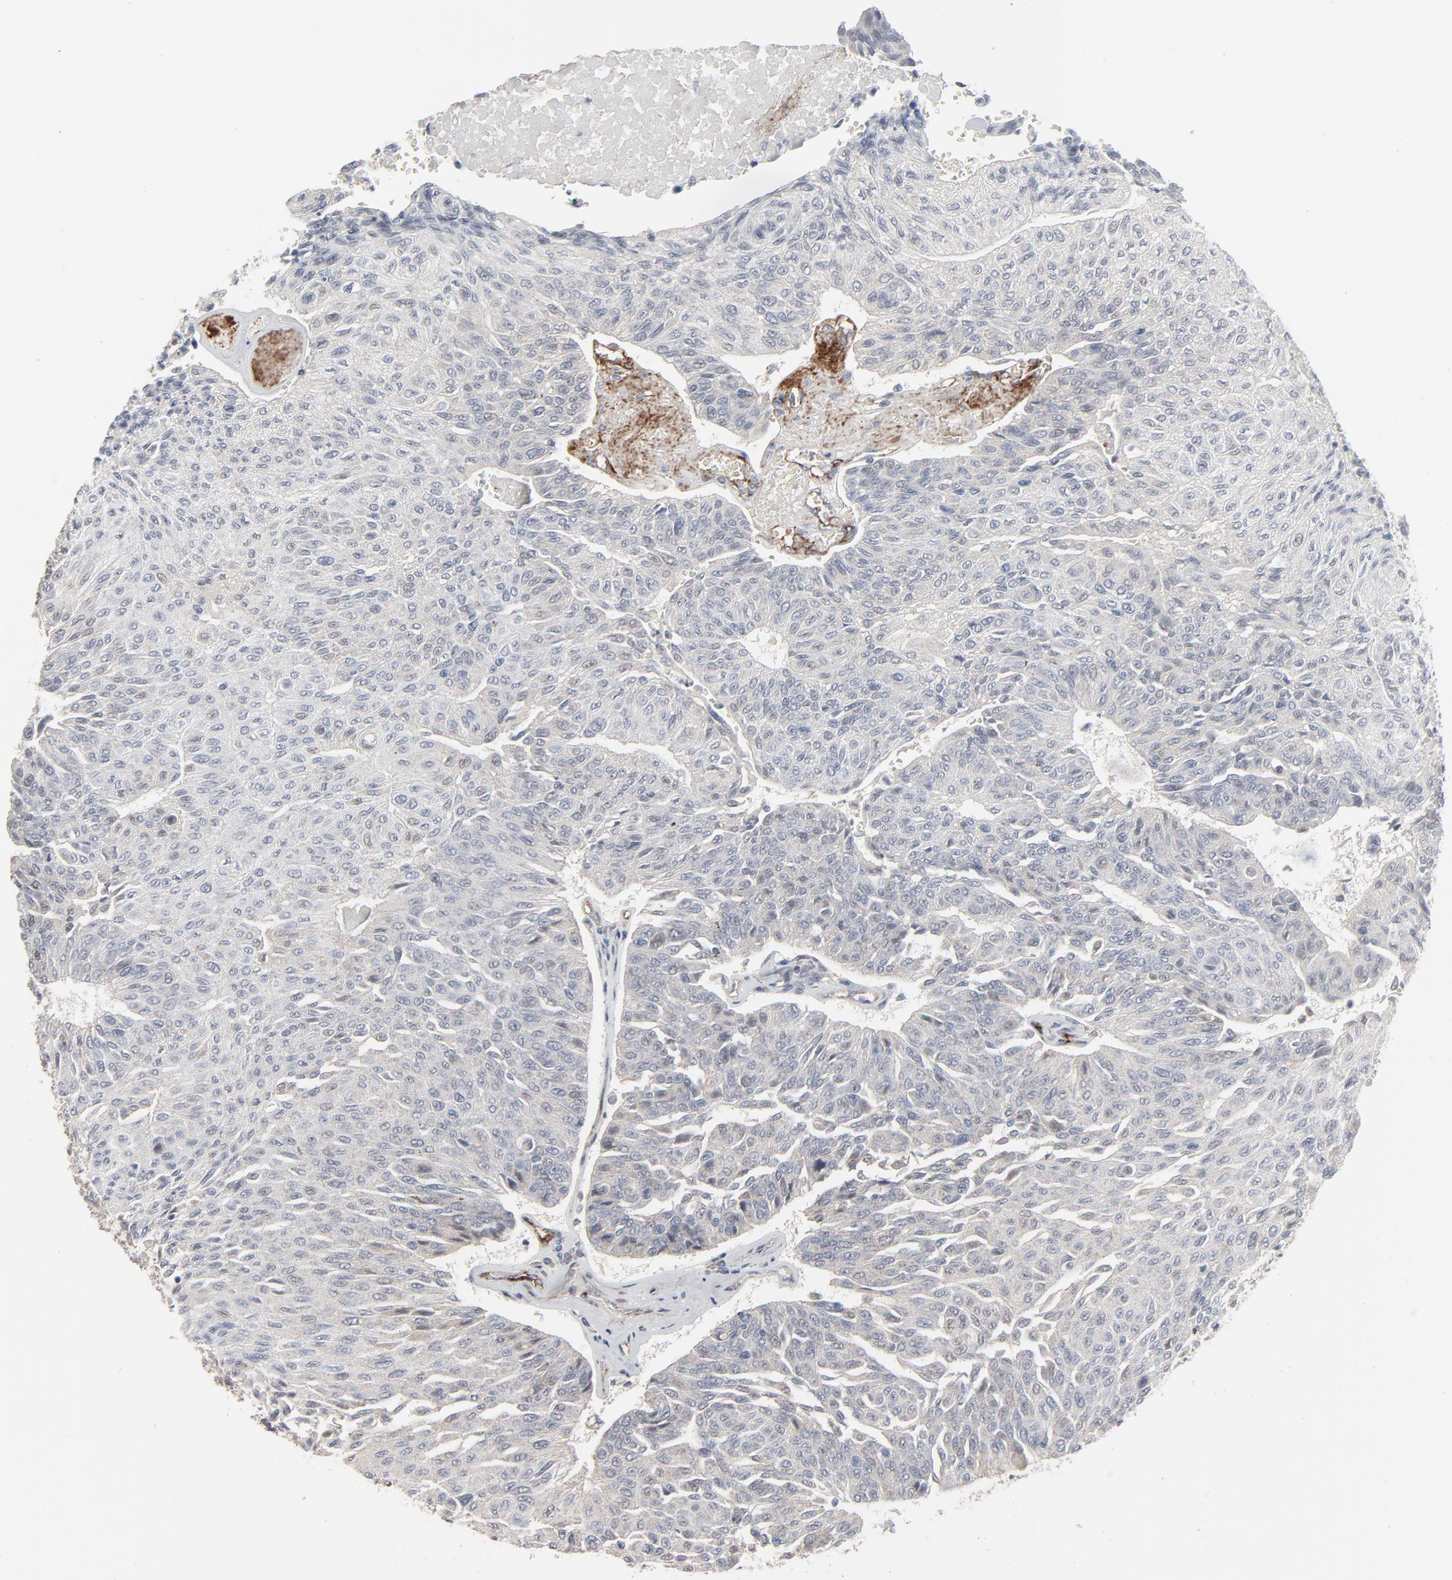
{"staining": {"intensity": "negative", "quantity": "none", "location": "none"}, "tissue": "urothelial cancer", "cell_type": "Tumor cells", "image_type": "cancer", "snomed": [{"axis": "morphology", "description": "Urothelial carcinoma, High grade"}, {"axis": "topography", "description": "Urinary bladder"}], "caption": "Image shows no protein positivity in tumor cells of urothelial cancer tissue.", "gene": "JAM3", "patient": {"sex": "male", "age": 66}}